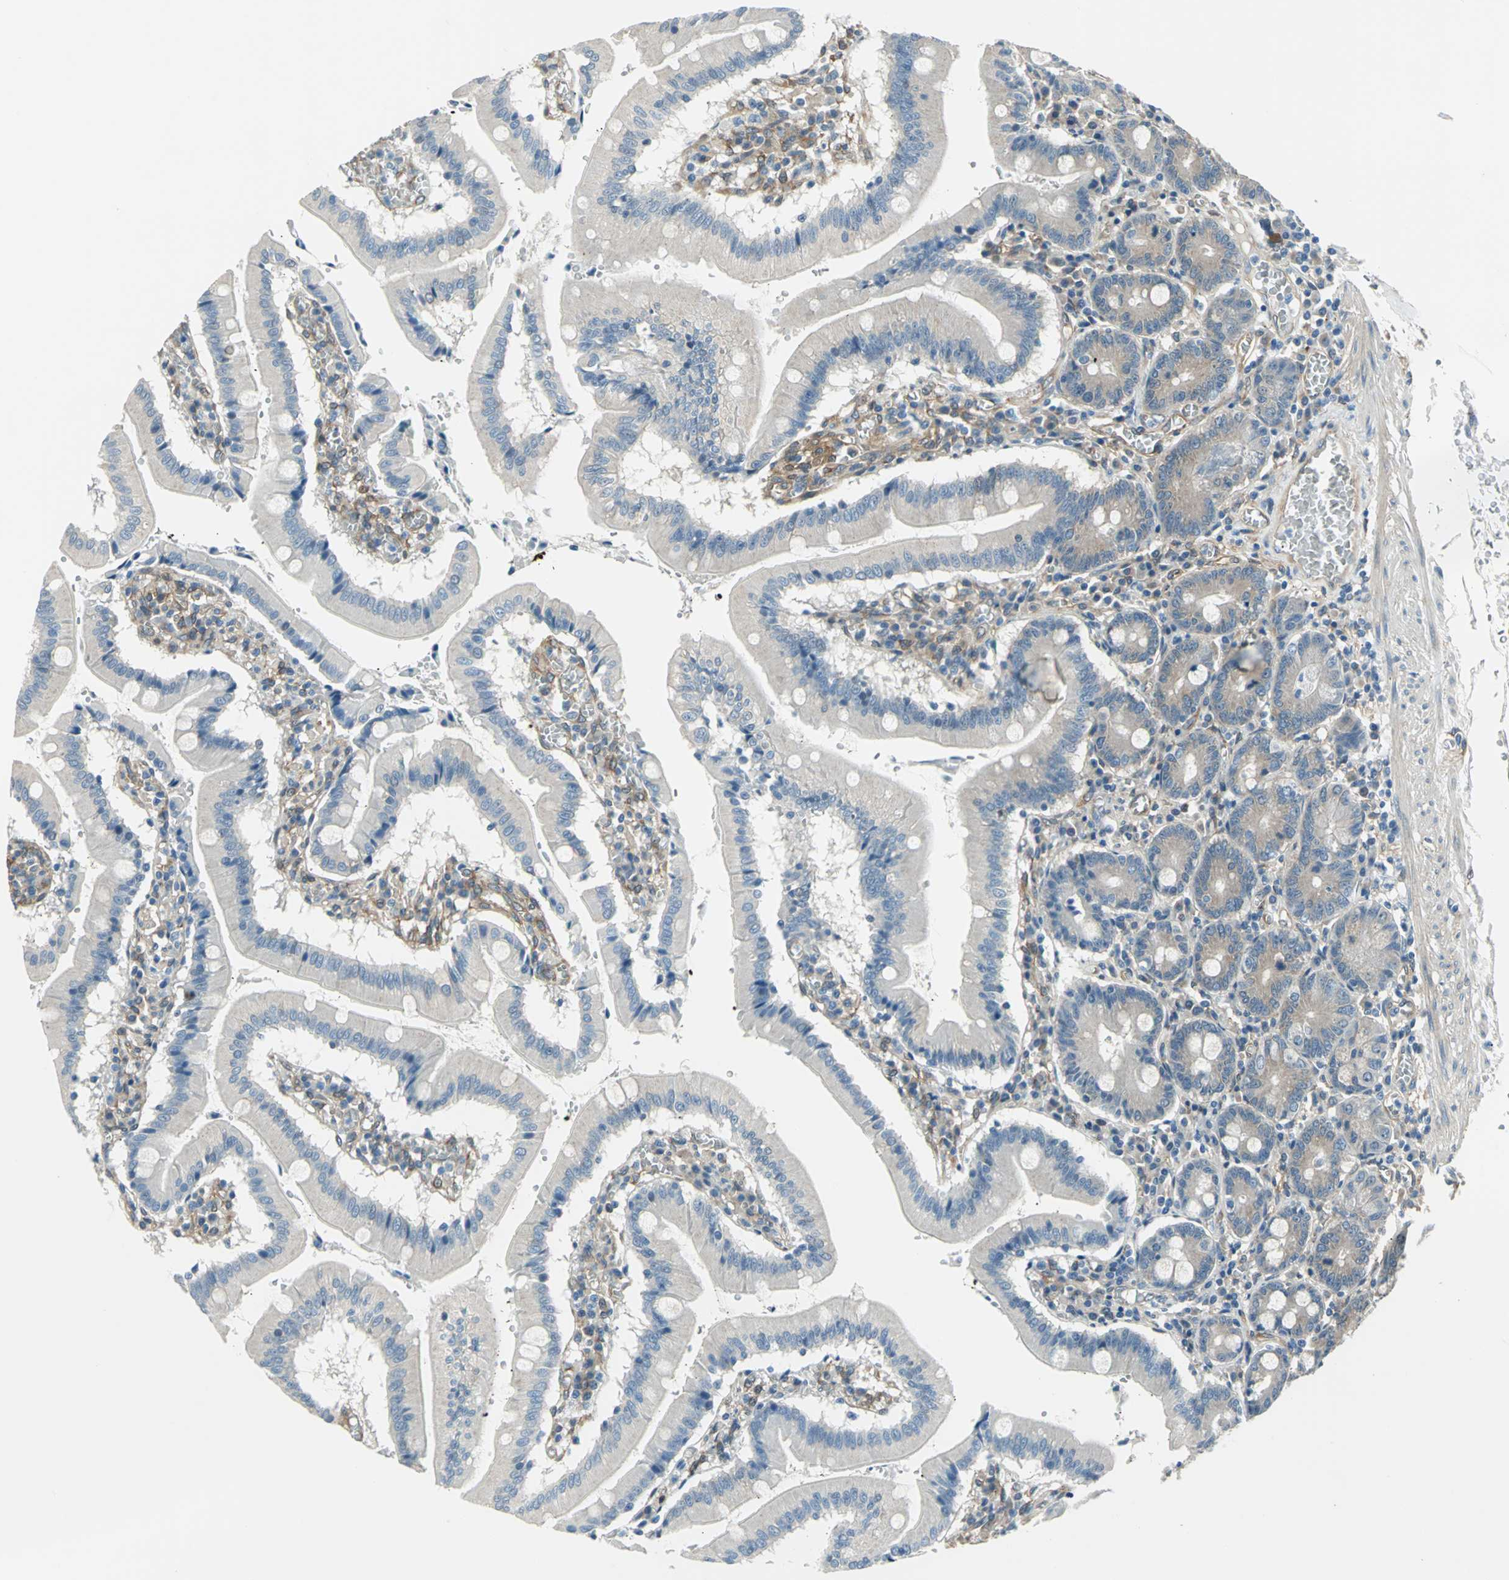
{"staining": {"intensity": "weak", "quantity": "25%-75%", "location": "cytoplasmic/membranous"}, "tissue": "small intestine", "cell_type": "Glandular cells", "image_type": "normal", "snomed": [{"axis": "morphology", "description": "Normal tissue, NOS"}, {"axis": "topography", "description": "Small intestine"}], "caption": "Protein staining exhibits weak cytoplasmic/membranous positivity in about 25%-75% of glandular cells in benign small intestine. (IHC, brightfield microscopy, high magnification).", "gene": "CDC42EP1", "patient": {"sex": "male", "age": 71}}